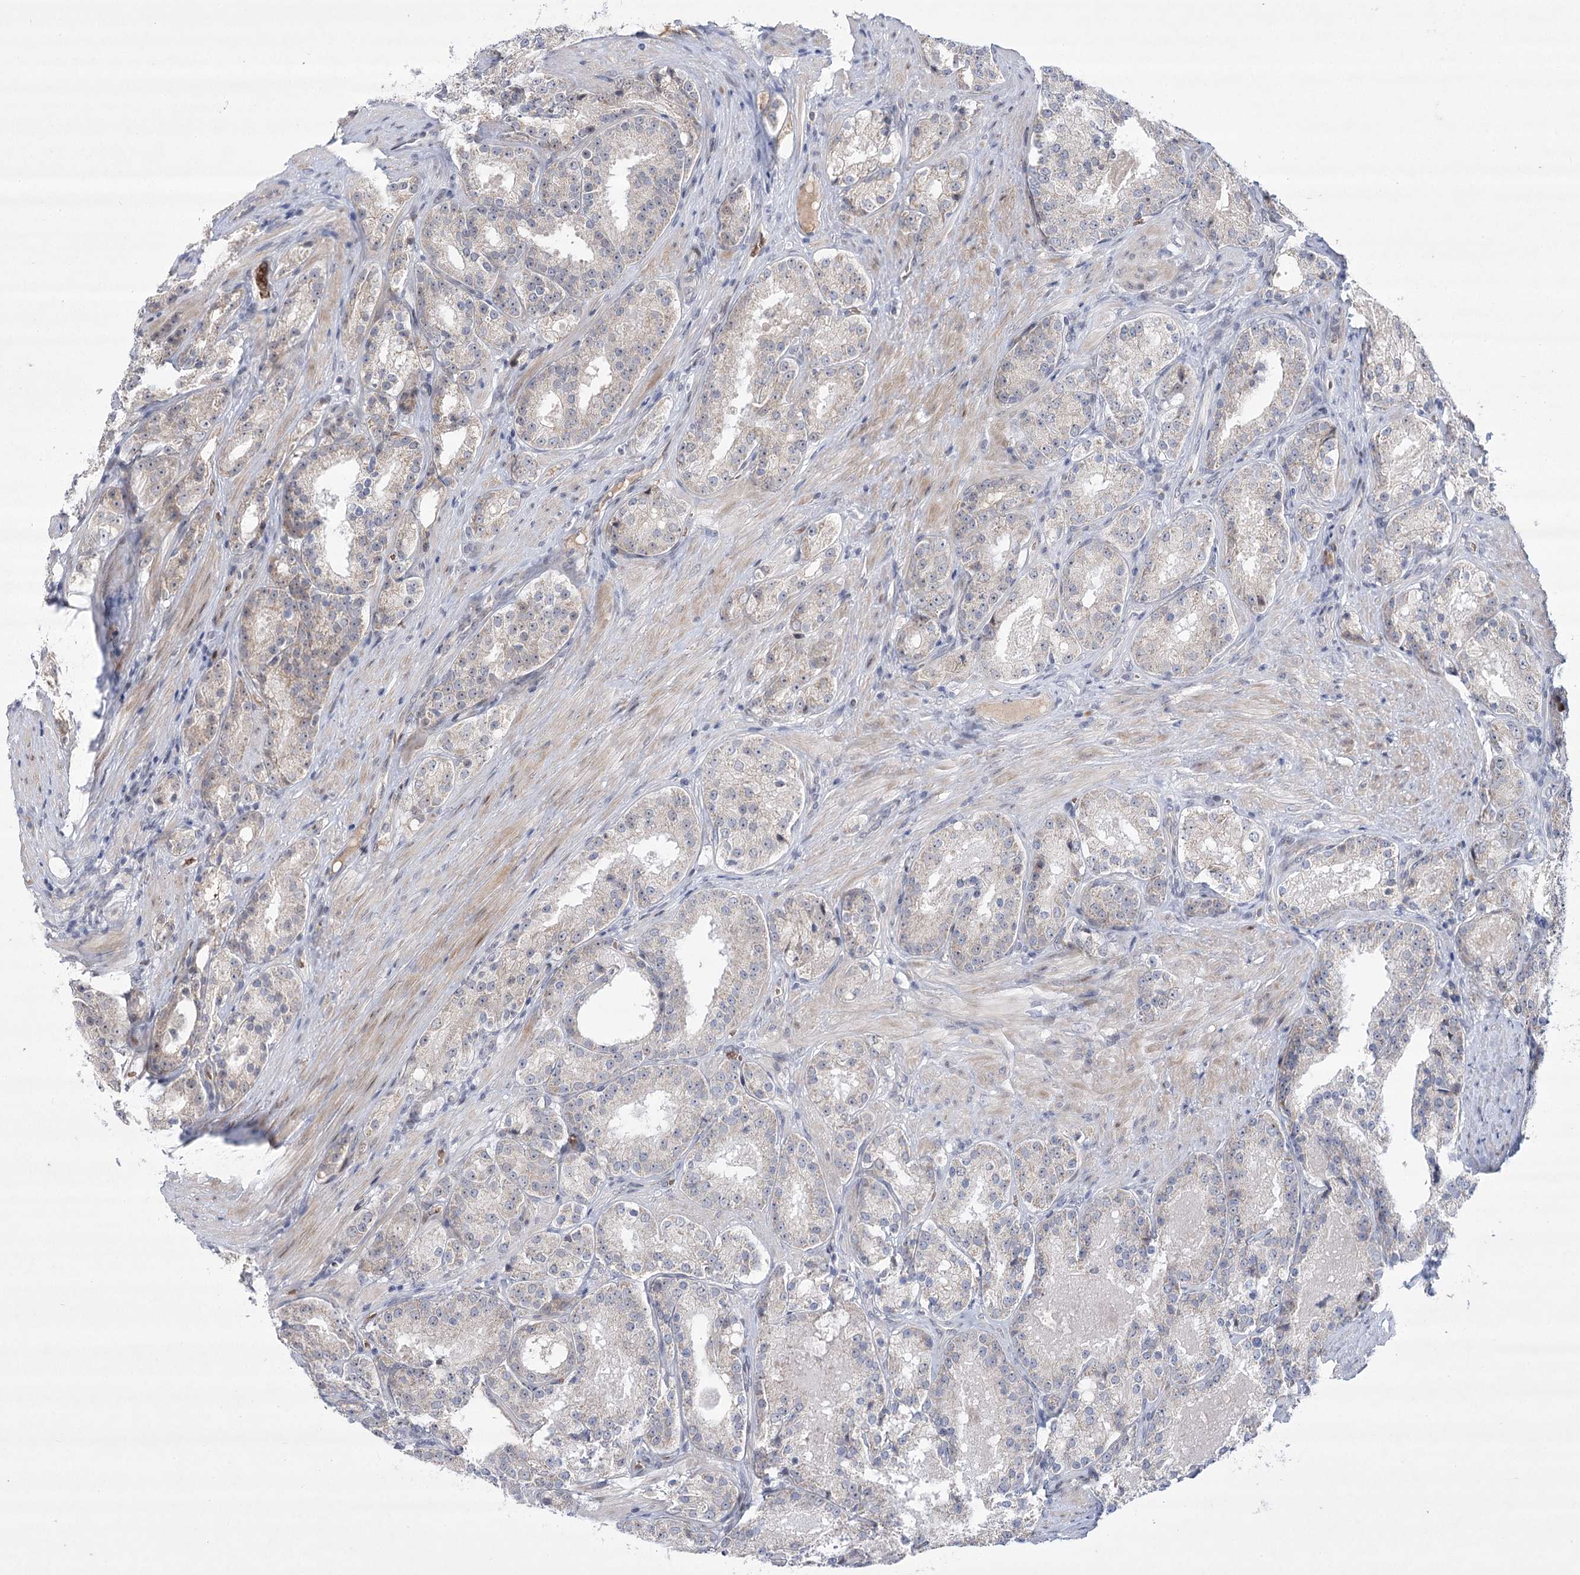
{"staining": {"intensity": "negative", "quantity": "none", "location": "none"}, "tissue": "prostate cancer", "cell_type": "Tumor cells", "image_type": "cancer", "snomed": [{"axis": "morphology", "description": "Adenocarcinoma, High grade"}, {"axis": "topography", "description": "Prostate"}], "caption": "A high-resolution histopathology image shows IHC staining of prostate adenocarcinoma (high-grade), which demonstrates no significant expression in tumor cells.", "gene": "NSMCE4A", "patient": {"sex": "male", "age": 60}}